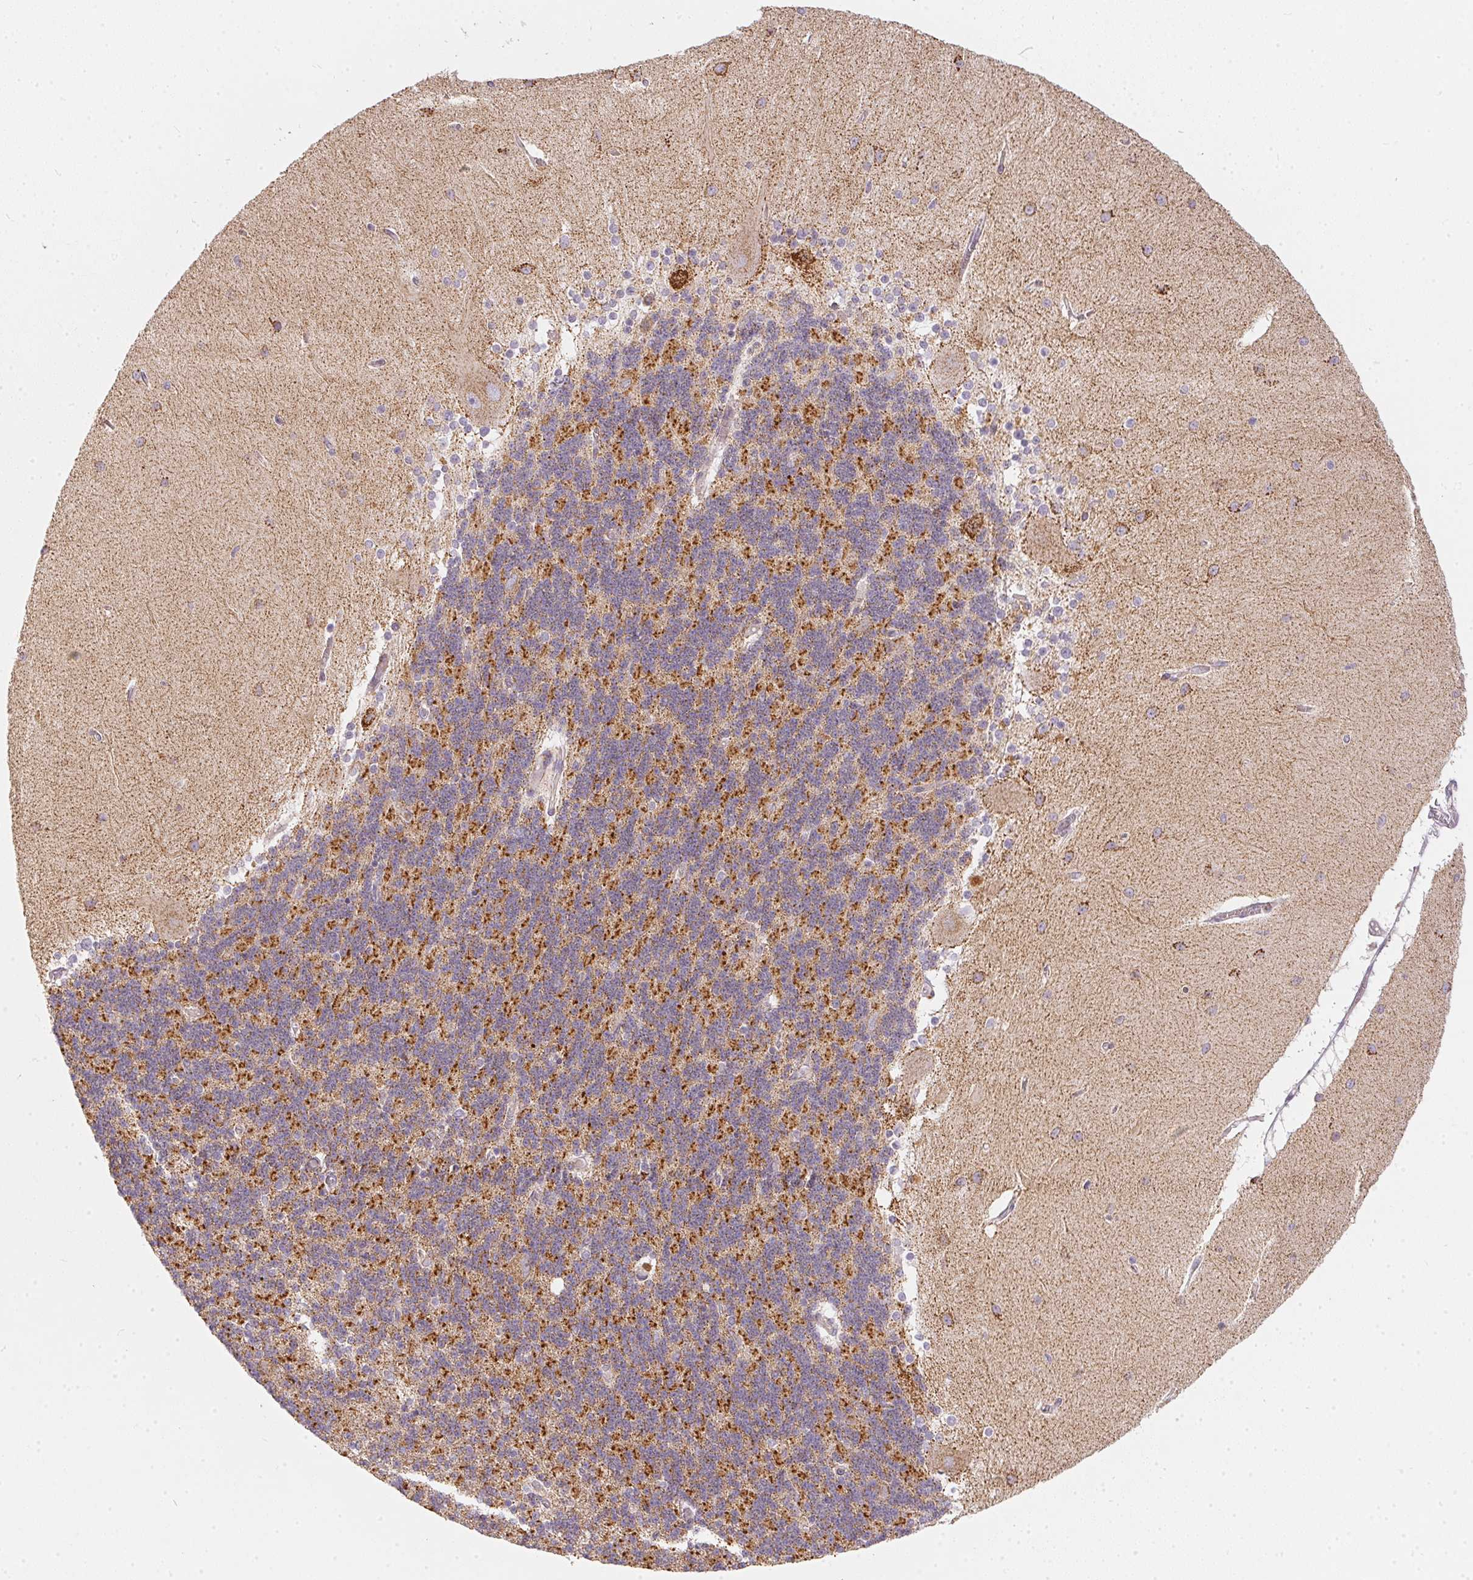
{"staining": {"intensity": "strong", "quantity": "25%-75%", "location": "cytoplasmic/membranous"}, "tissue": "cerebellum", "cell_type": "Cells in granular layer", "image_type": "normal", "snomed": [{"axis": "morphology", "description": "Normal tissue, NOS"}, {"axis": "topography", "description": "Cerebellum"}], "caption": "Cells in granular layer display high levels of strong cytoplasmic/membranous positivity in approximately 25%-75% of cells in benign cerebellum.", "gene": "VWA5B2", "patient": {"sex": "female", "age": 54}}